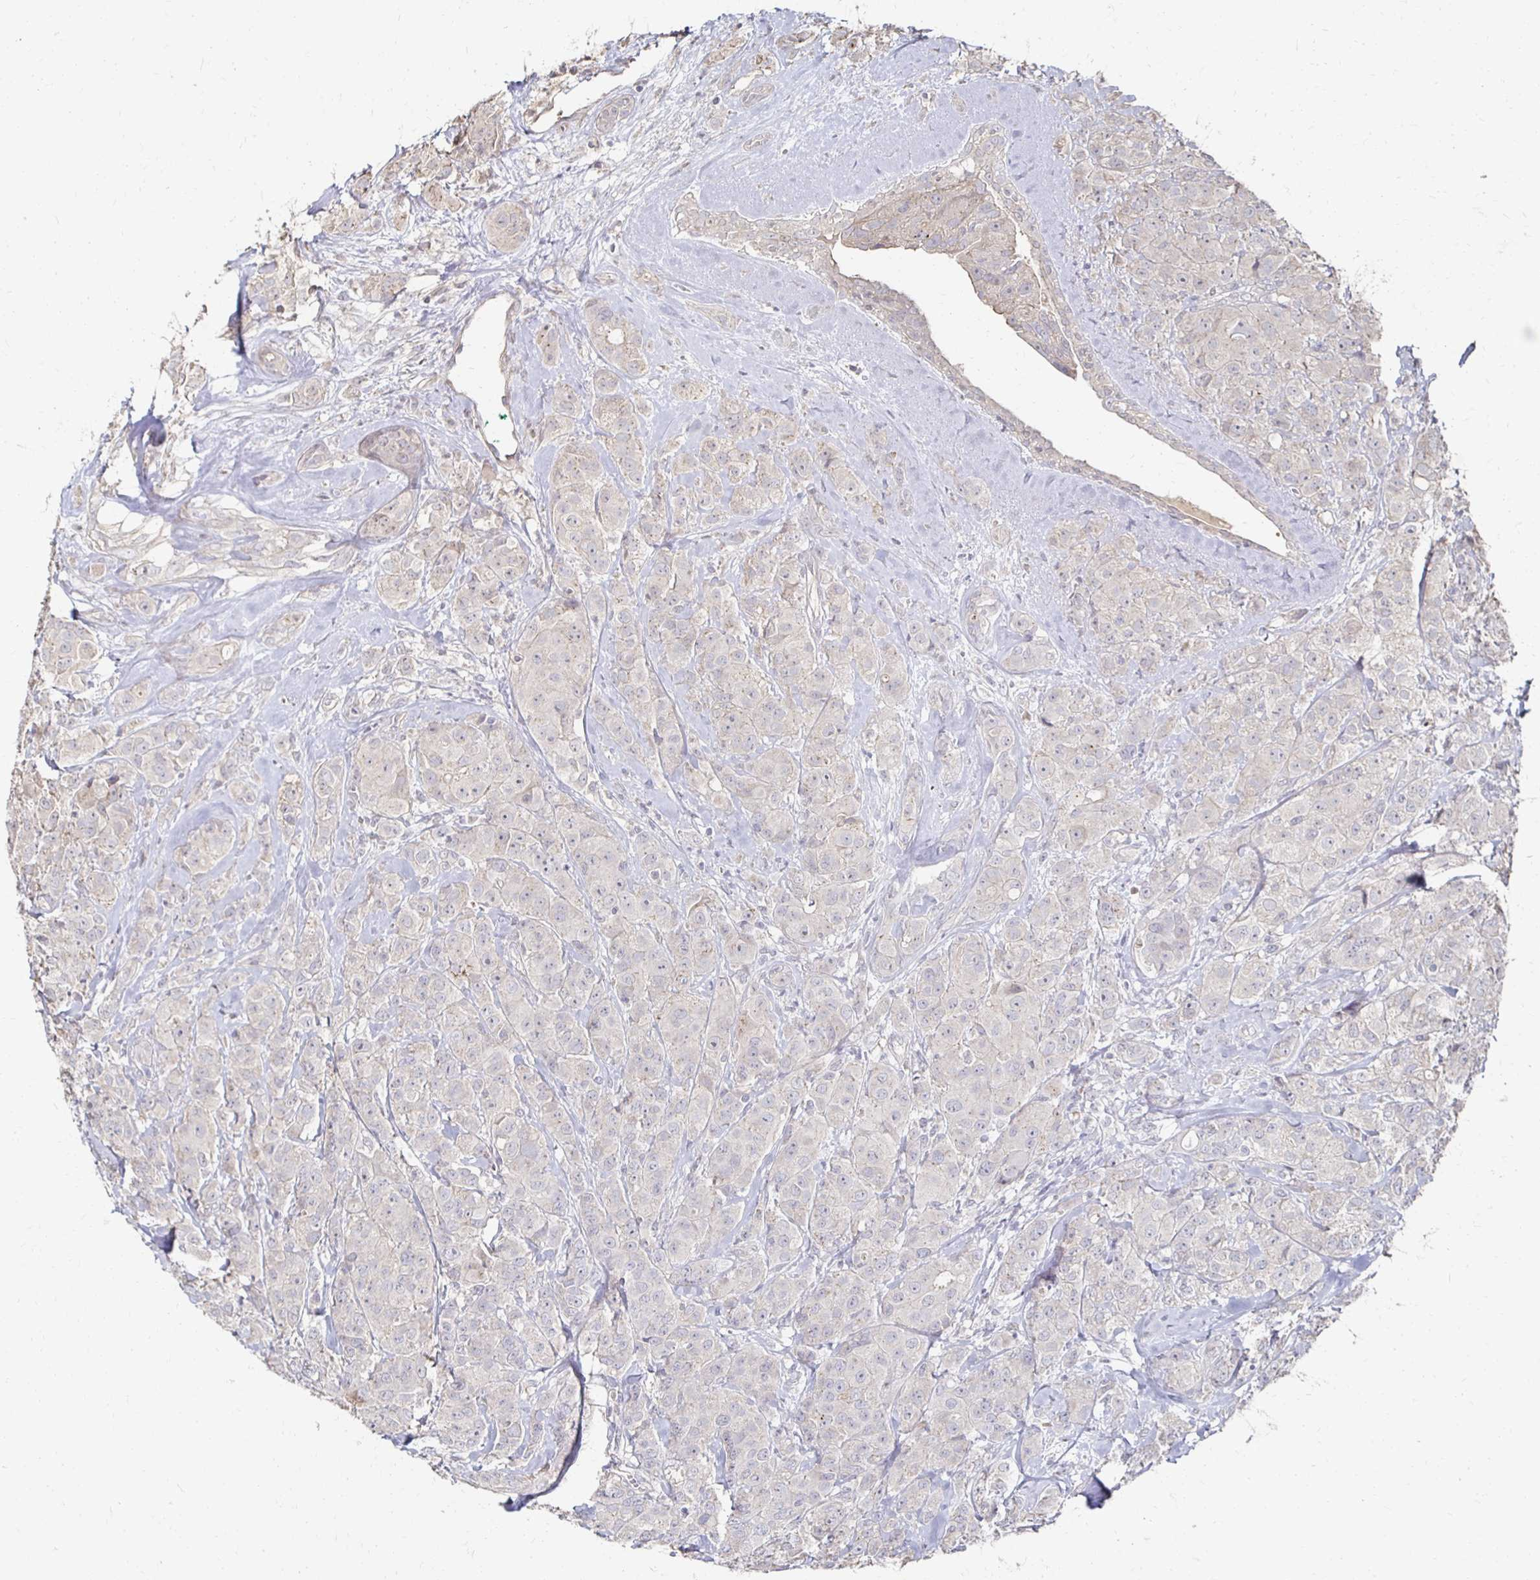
{"staining": {"intensity": "negative", "quantity": "none", "location": "none"}, "tissue": "breast cancer", "cell_type": "Tumor cells", "image_type": "cancer", "snomed": [{"axis": "morphology", "description": "Normal tissue, NOS"}, {"axis": "morphology", "description": "Duct carcinoma"}, {"axis": "topography", "description": "Breast"}], "caption": "This histopathology image is of breast invasive ductal carcinoma stained with IHC to label a protein in brown with the nuclei are counter-stained blue. There is no expression in tumor cells.", "gene": "ZNF727", "patient": {"sex": "female", "age": 43}}